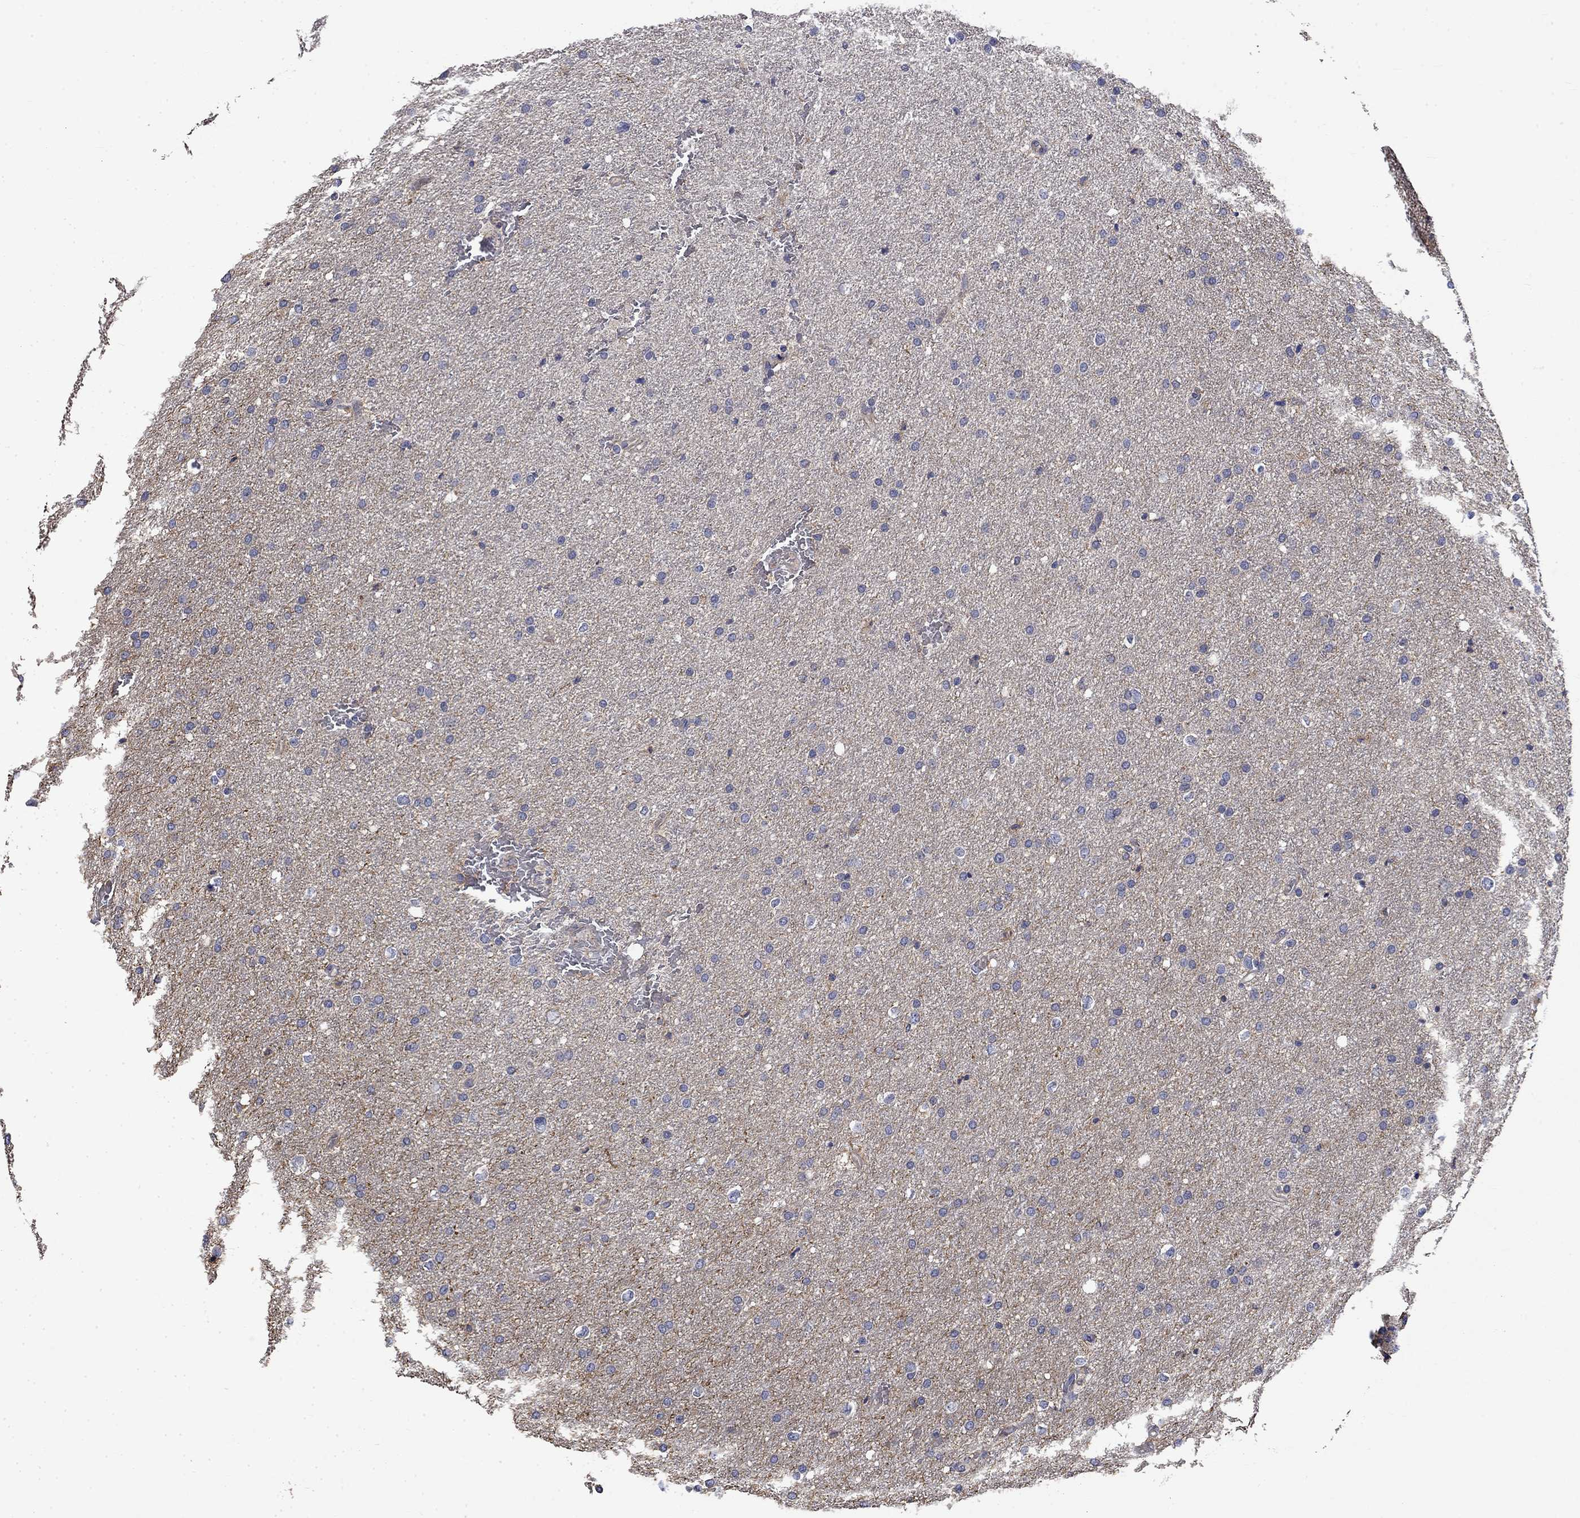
{"staining": {"intensity": "negative", "quantity": "none", "location": "none"}, "tissue": "glioma", "cell_type": "Tumor cells", "image_type": "cancer", "snomed": [{"axis": "morphology", "description": "Glioma, malignant, Low grade"}, {"axis": "topography", "description": "Brain"}], "caption": "This is an IHC image of human malignant low-grade glioma. There is no expression in tumor cells.", "gene": "CAMKK2", "patient": {"sex": "female", "age": 37}}